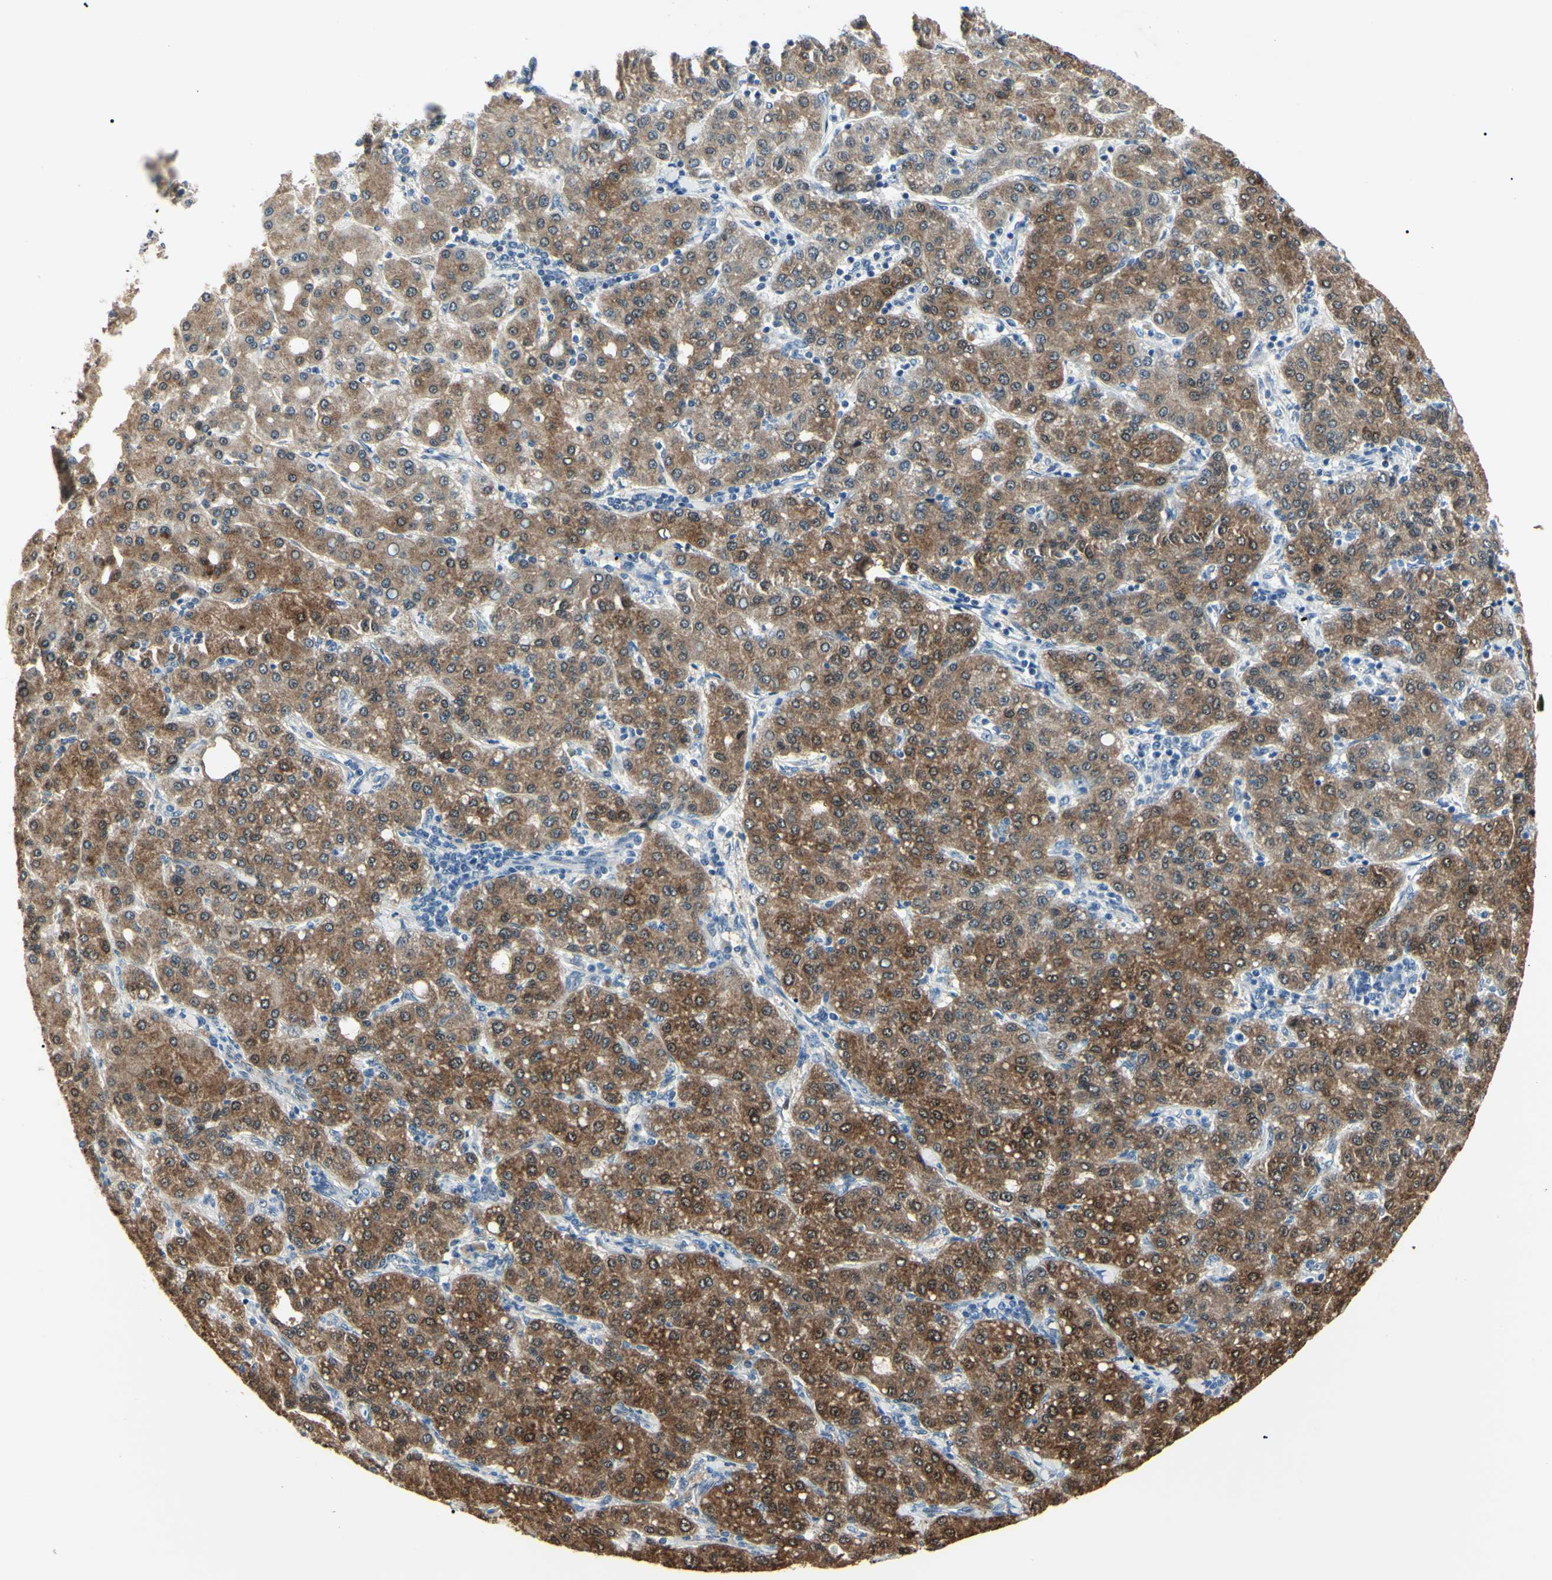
{"staining": {"intensity": "moderate", "quantity": "25%-75%", "location": "cytoplasmic/membranous,nuclear"}, "tissue": "liver cancer", "cell_type": "Tumor cells", "image_type": "cancer", "snomed": [{"axis": "morphology", "description": "Carcinoma, Hepatocellular, NOS"}, {"axis": "topography", "description": "Liver"}], "caption": "Immunohistochemistry (IHC) (DAB (3,3'-diaminobenzidine)) staining of human liver cancer exhibits moderate cytoplasmic/membranous and nuclear protein expression in approximately 25%-75% of tumor cells. The staining is performed using DAB brown chromogen to label protein expression. The nuclei are counter-stained blue using hematoxylin.", "gene": "AKR1C3", "patient": {"sex": "male", "age": 65}}